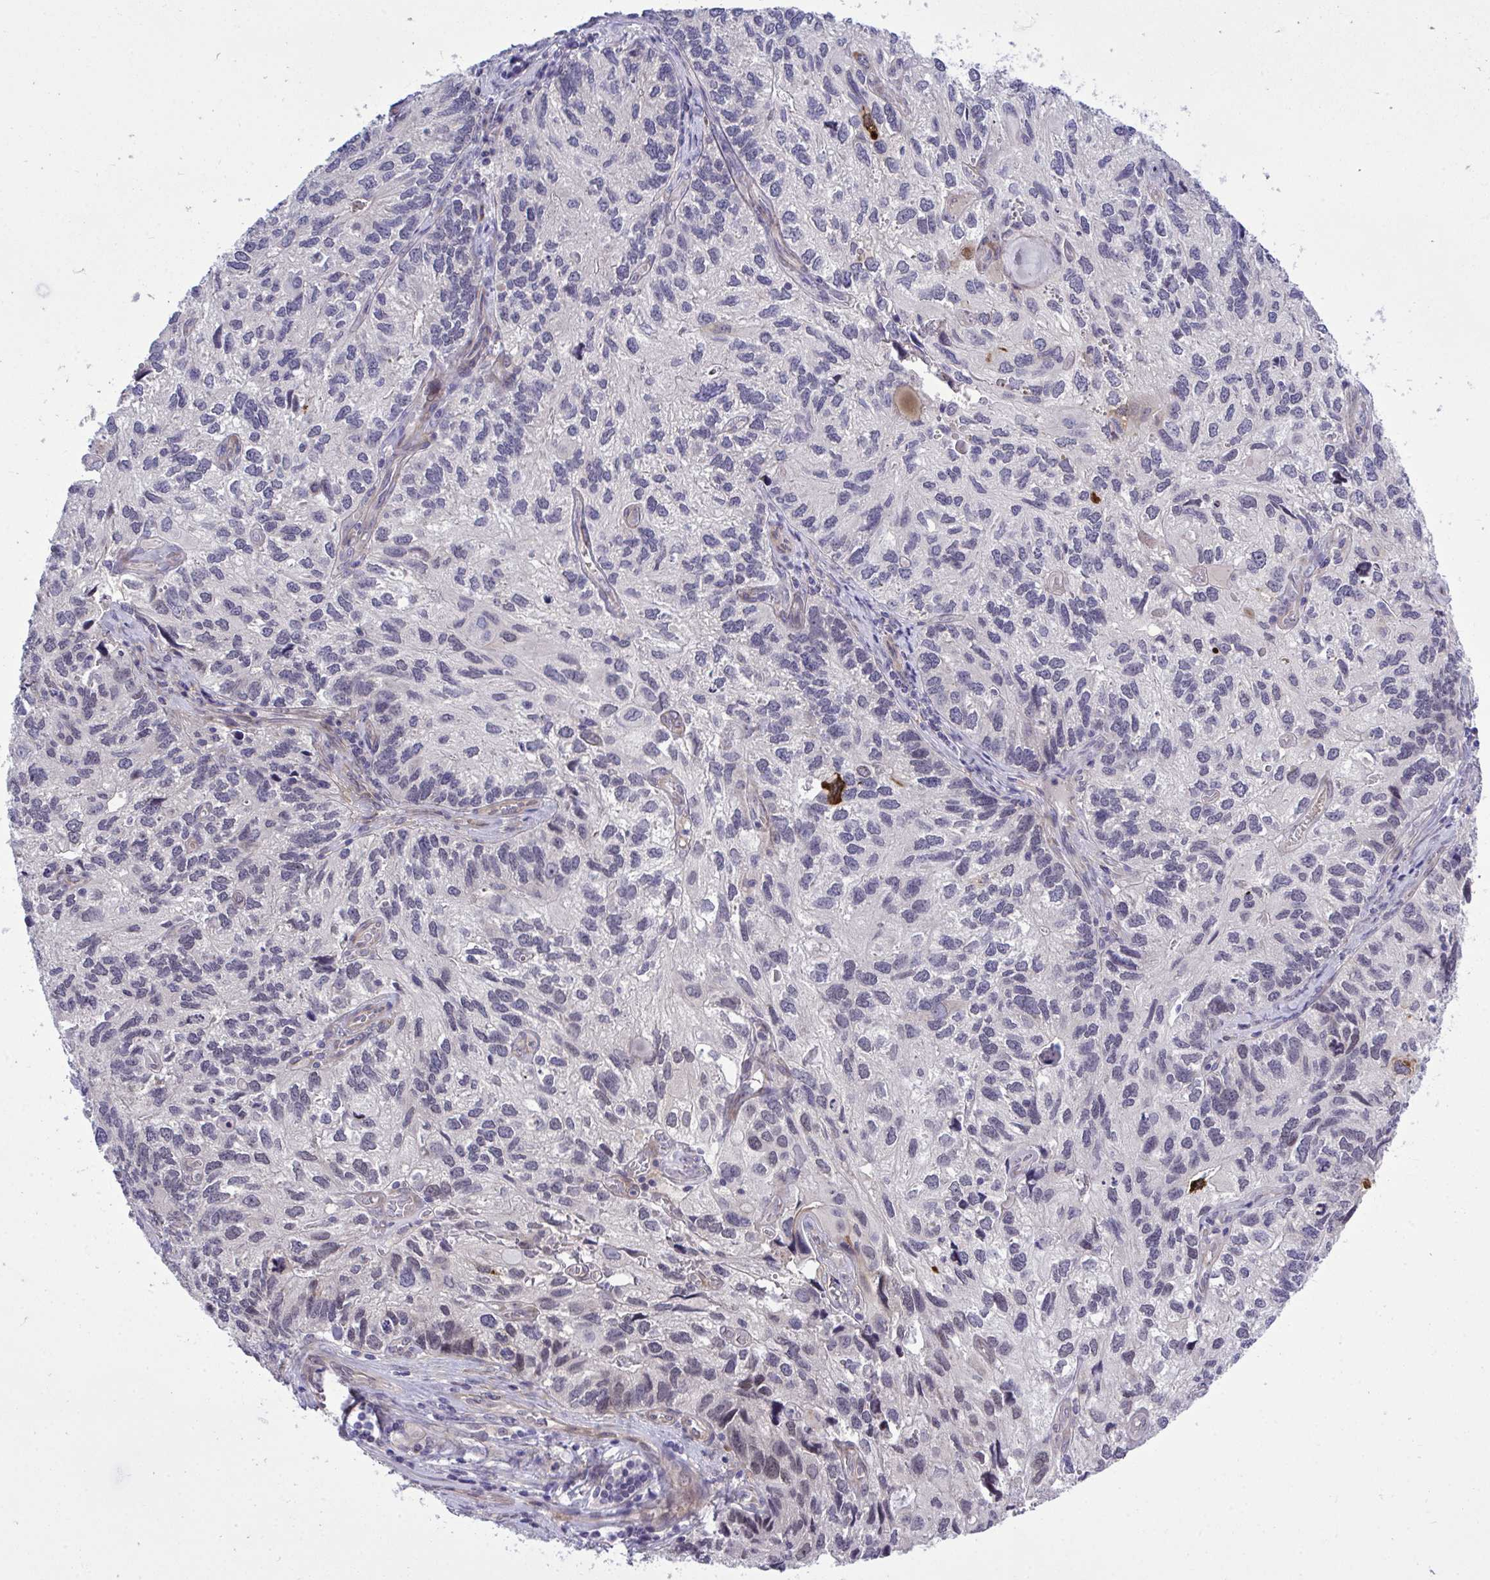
{"staining": {"intensity": "negative", "quantity": "none", "location": "none"}, "tissue": "endometrial cancer", "cell_type": "Tumor cells", "image_type": "cancer", "snomed": [{"axis": "morphology", "description": "Carcinoma, NOS"}, {"axis": "topography", "description": "Uterus"}], "caption": "Protein analysis of endometrial carcinoma shows no significant staining in tumor cells.", "gene": "HMBOX1", "patient": {"sex": "female", "age": 76}}